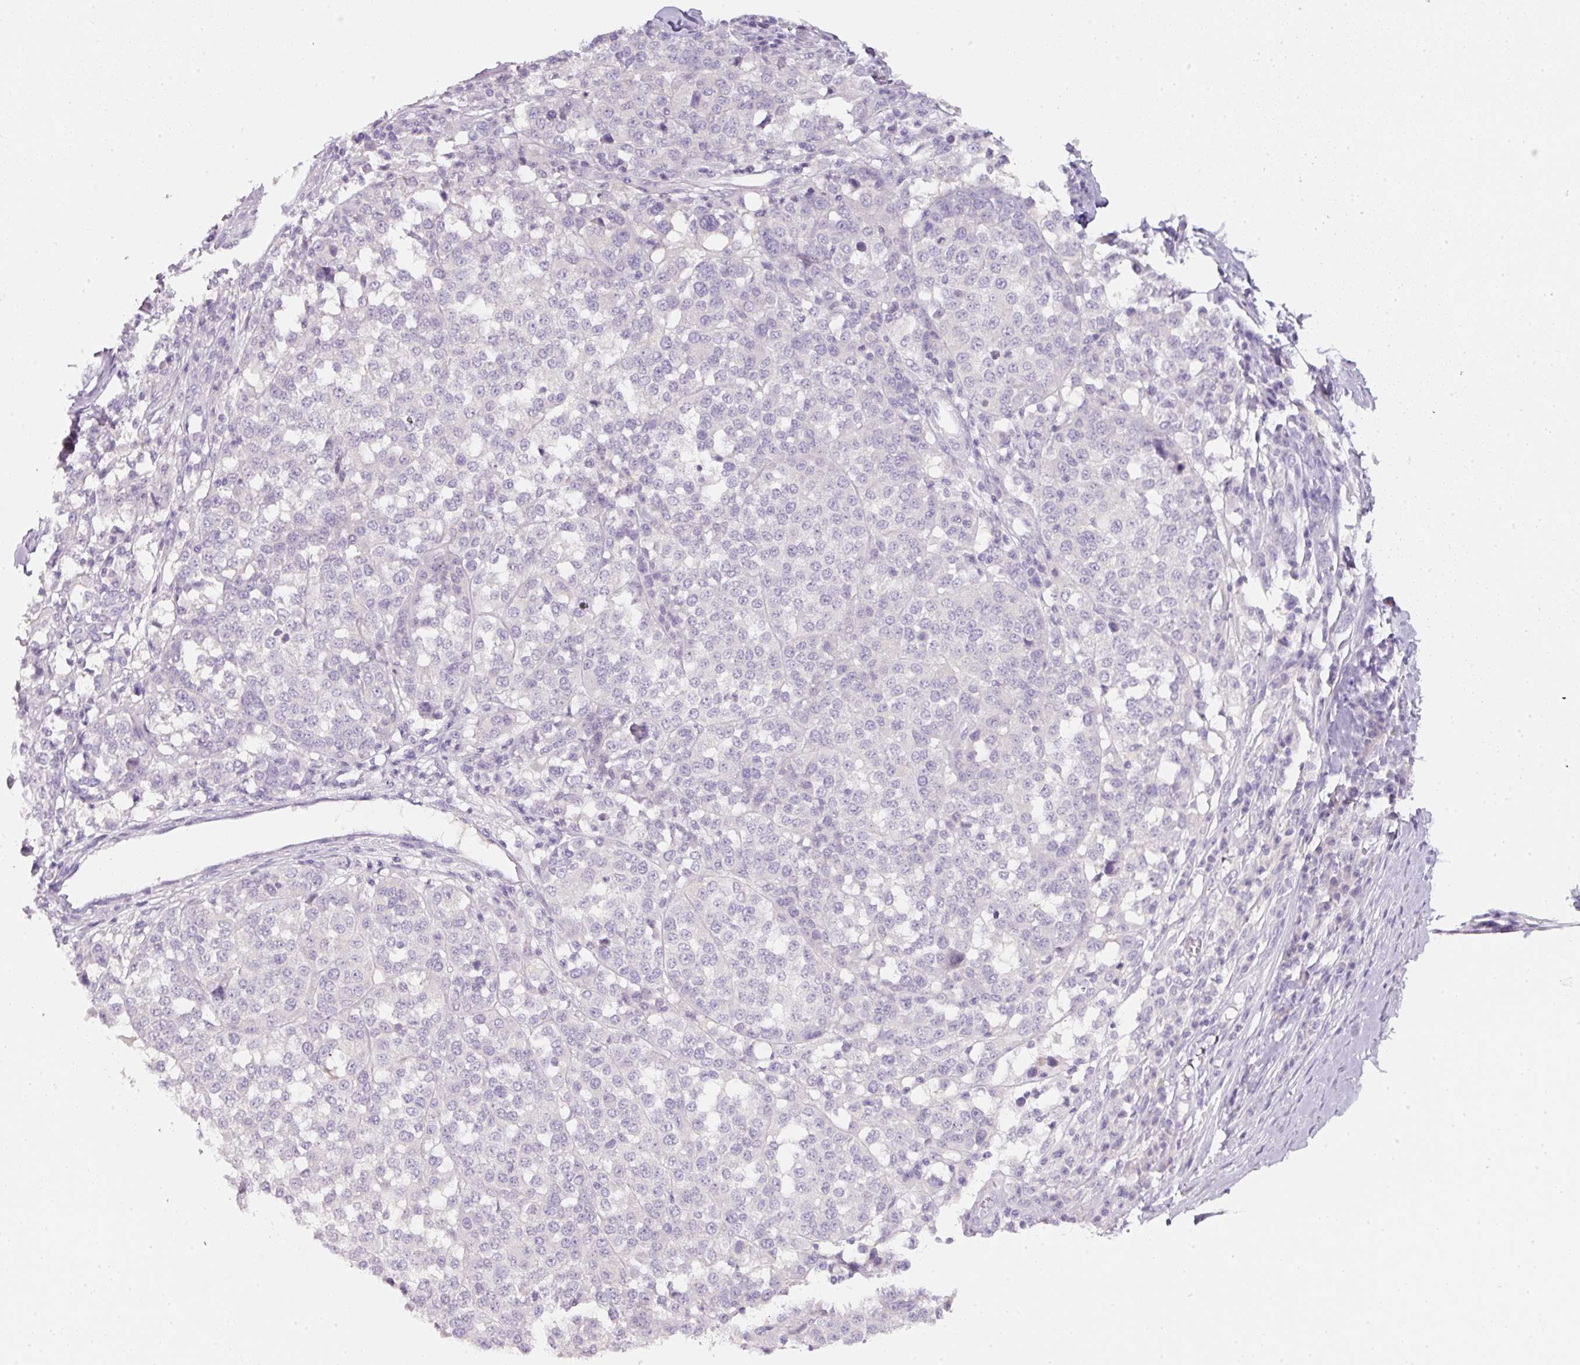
{"staining": {"intensity": "negative", "quantity": "none", "location": "none"}, "tissue": "melanoma", "cell_type": "Tumor cells", "image_type": "cancer", "snomed": [{"axis": "morphology", "description": "Malignant melanoma, Metastatic site"}, {"axis": "topography", "description": "Lymph node"}], "caption": "This is an IHC histopathology image of melanoma. There is no expression in tumor cells.", "gene": "SLC2A2", "patient": {"sex": "male", "age": 44}}